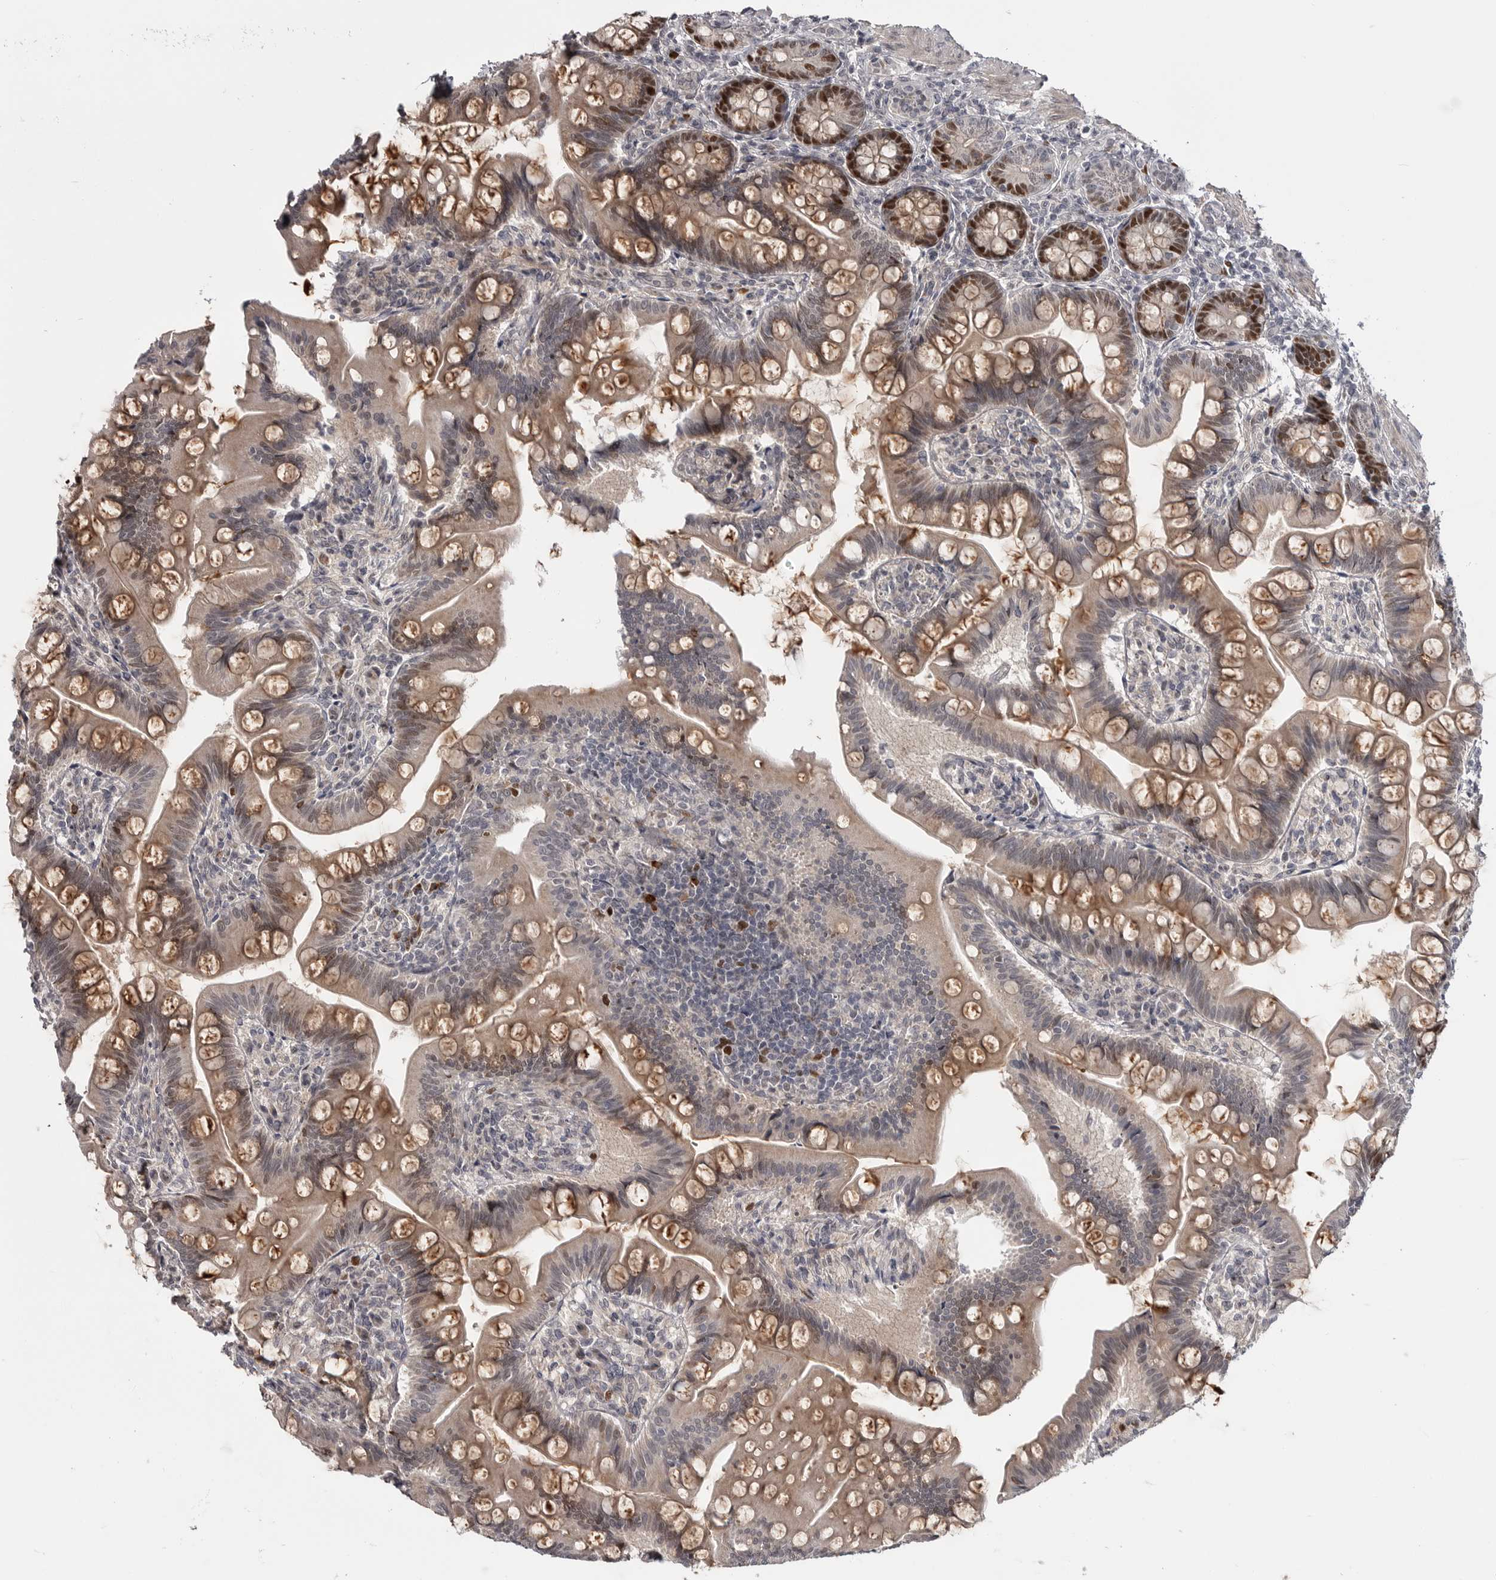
{"staining": {"intensity": "moderate", "quantity": ">75%", "location": "cytoplasmic/membranous,nuclear"}, "tissue": "small intestine", "cell_type": "Glandular cells", "image_type": "normal", "snomed": [{"axis": "morphology", "description": "Normal tissue, NOS"}, {"axis": "topography", "description": "Small intestine"}], "caption": "IHC of benign small intestine exhibits medium levels of moderate cytoplasmic/membranous,nuclear expression in approximately >75% of glandular cells. Nuclei are stained in blue.", "gene": "ZNF277", "patient": {"sex": "male", "age": 7}}